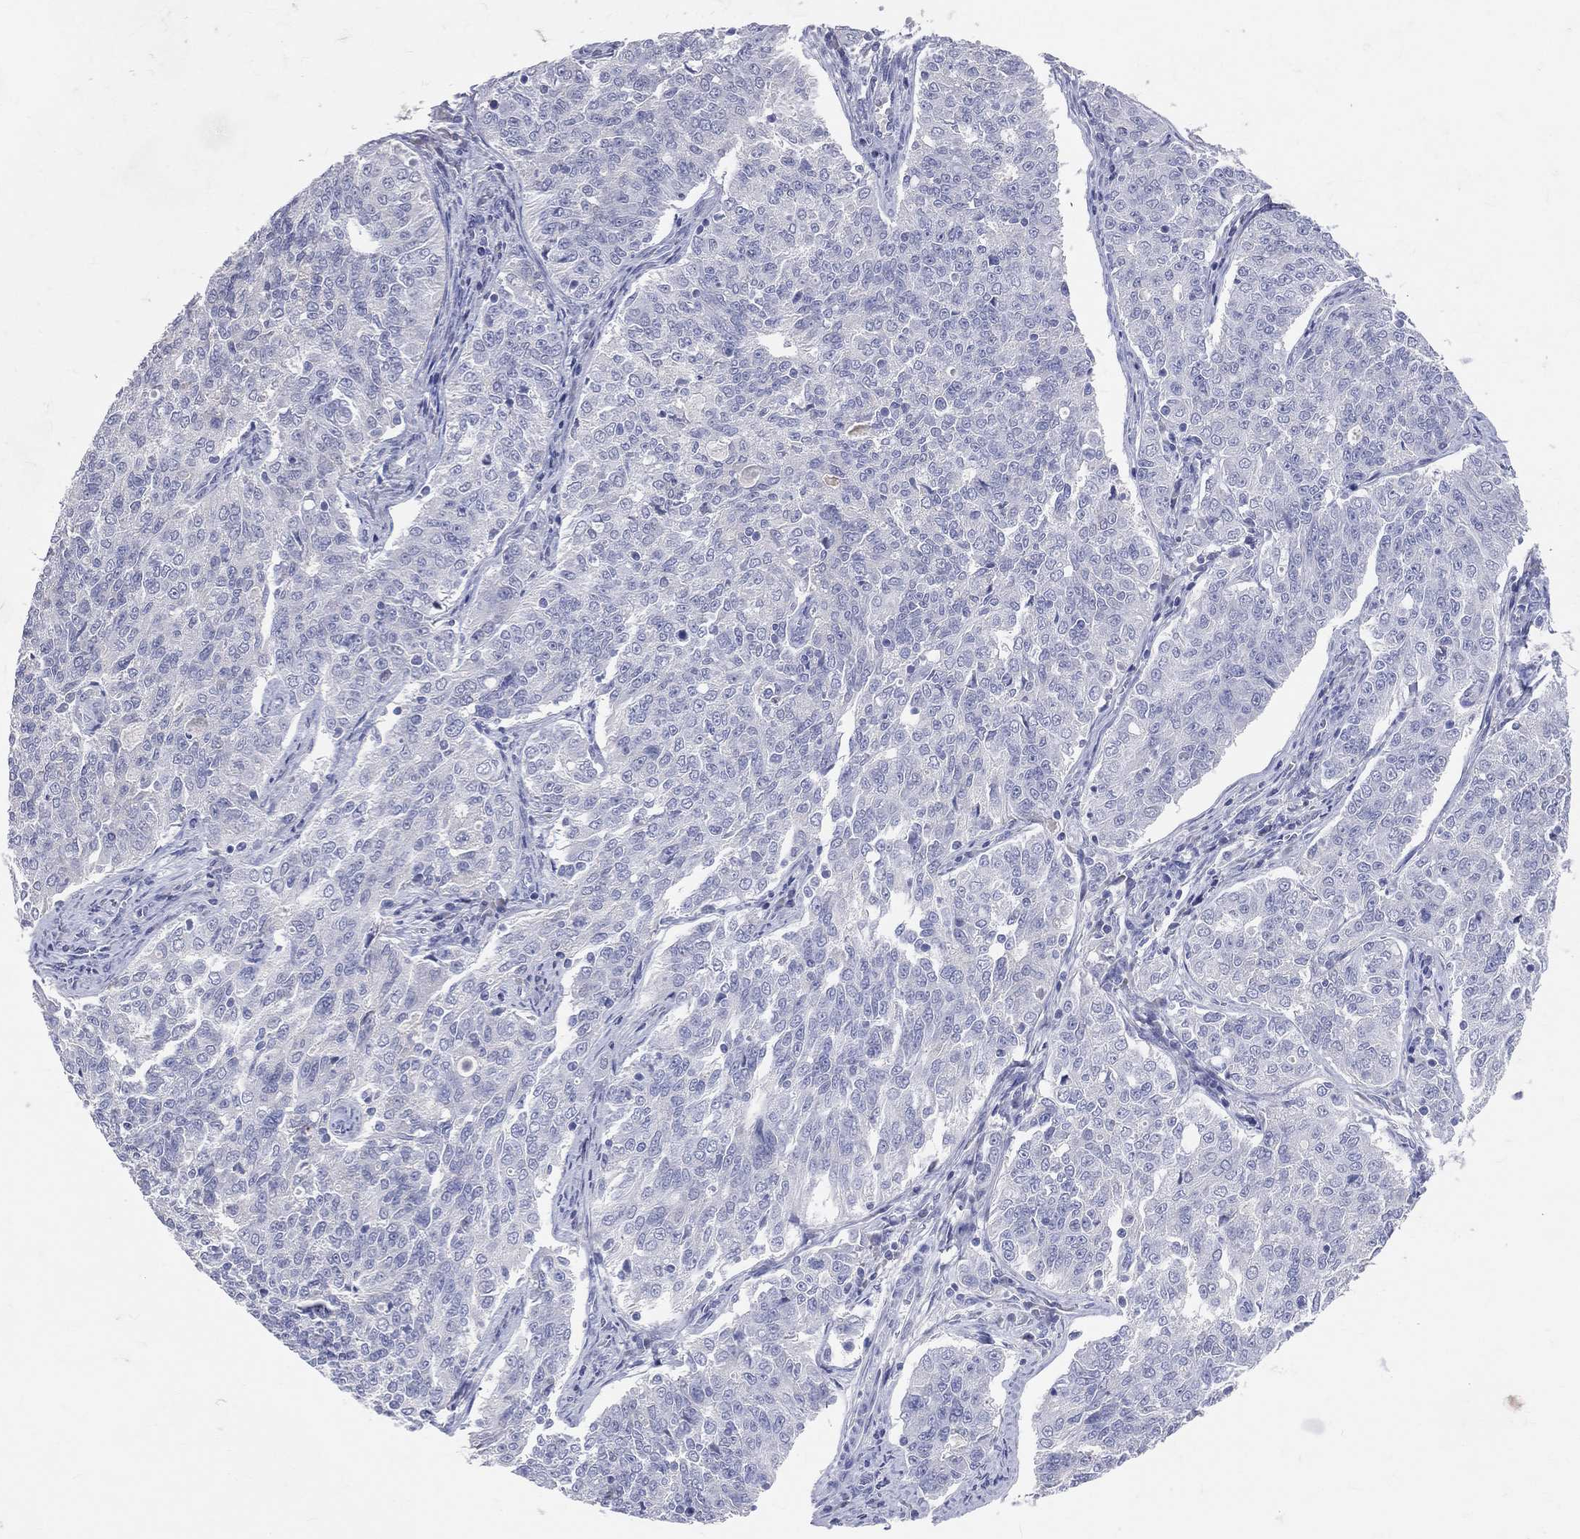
{"staining": {"intensity": "negative", "quantity": "none", "location": "none"}, "tissue": "endometrial cancer", "cell_type": "Tumor cells", "image_type": "cancer", "snomed": [{"axis": "morphology", "description": "Adenocarcinoma, NOS"}, {"axis": "topography", "description": "Endometrium"}], "caption": "Immunohistochemistry (IHC) of human endometrial adenocarcinoma demonstrates no positivity in tumor cells.", "gene": "LAT", "patient": {"sex": "female", "age": 43}}